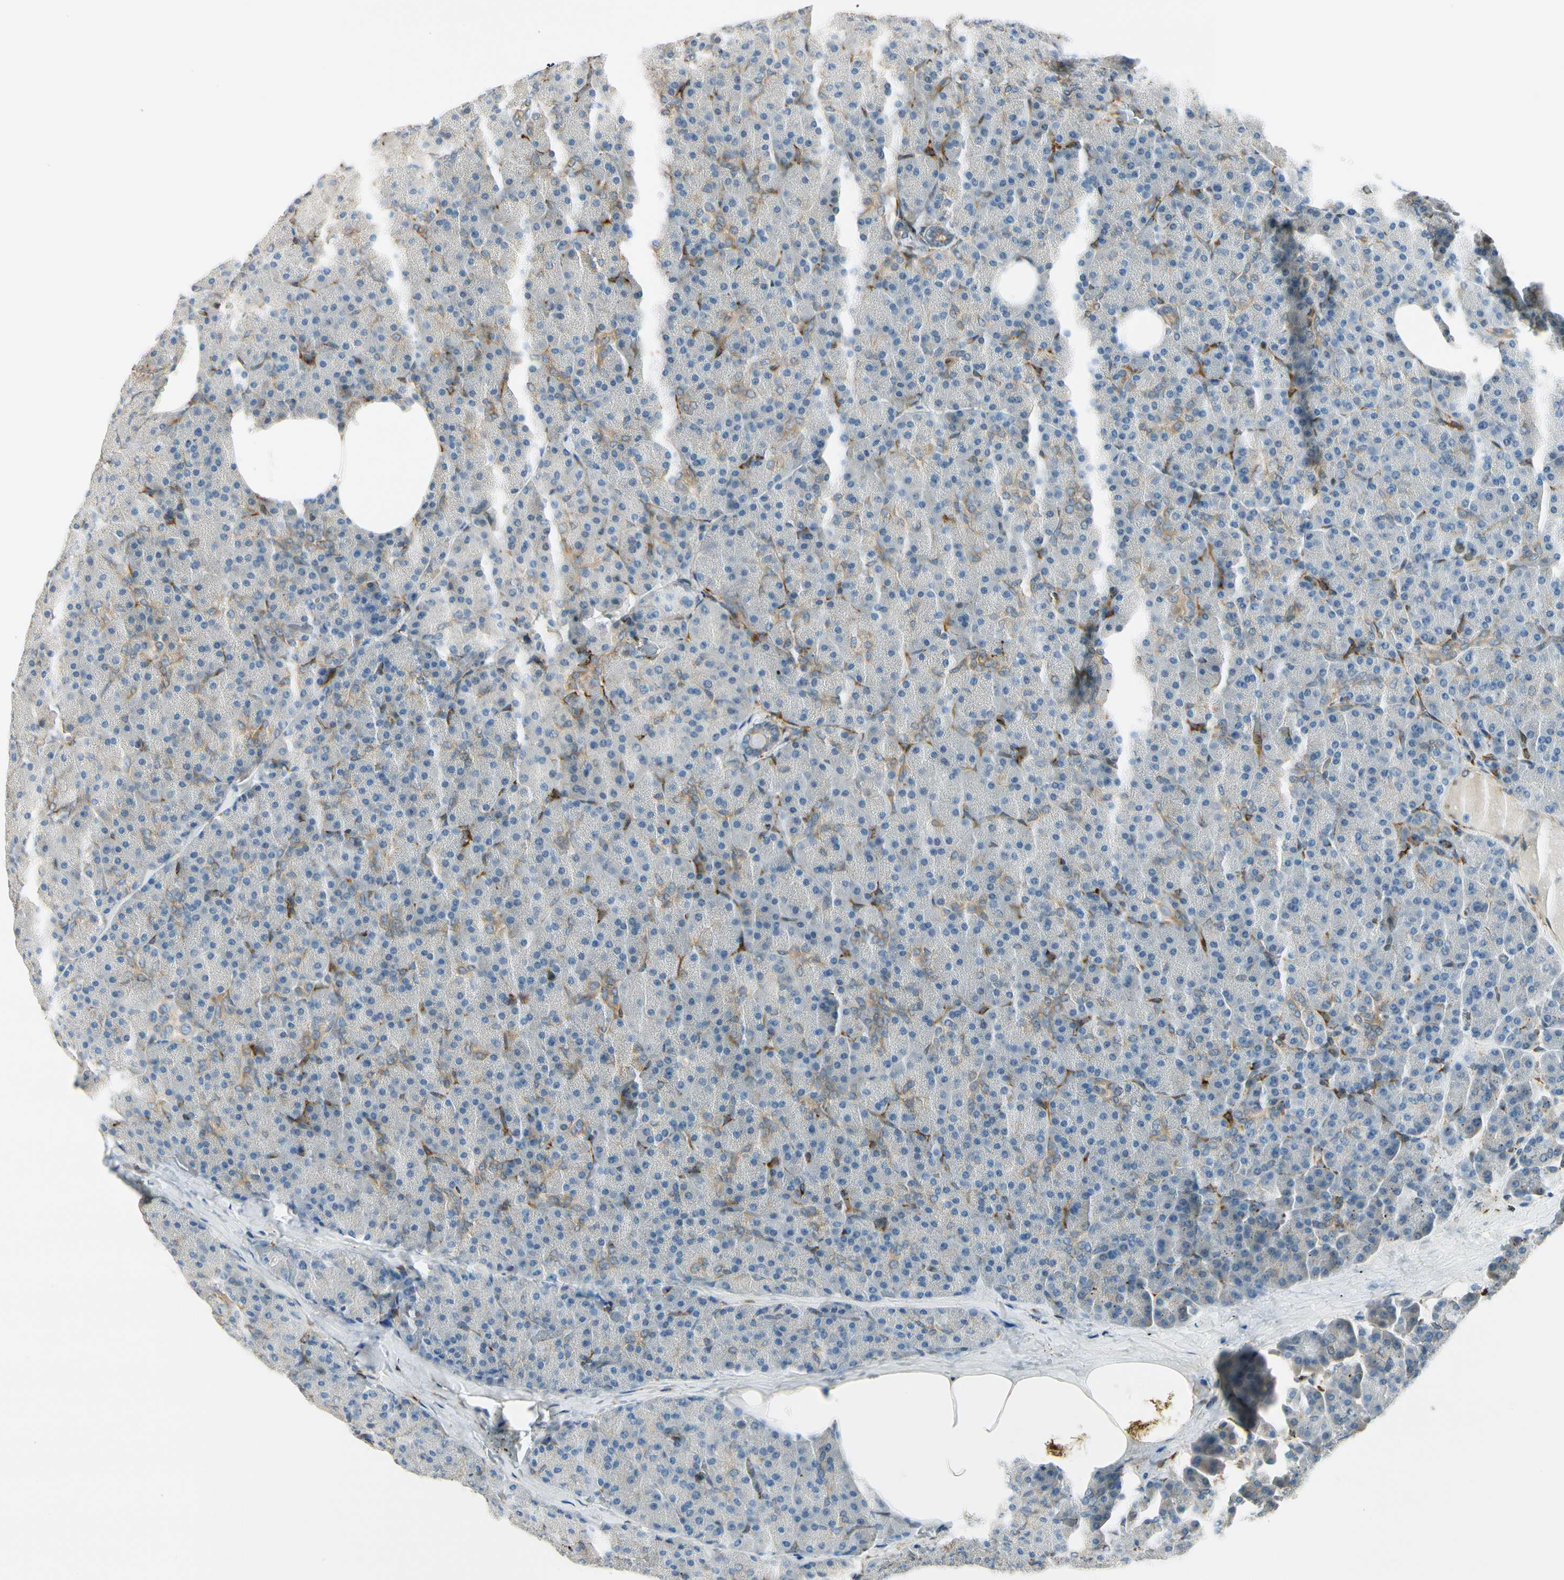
{"staining": {"intensity": "weak", "quantity": "<25%", "location": "cytoplasmic/membranous"}, "tissue": "pancreas", "cell_type": "Exocrine glandular cells", "image_type": "normal", "snomed": [{"axis": "morphology", "description": "Normal tissue, NOS"}, {"axis": "topography", "description": "Pancreas"}], "caption": "The IHC image has no significant staining in exocrine glandular cells of pancreas.", "gene": "FKBP7", "patient": {"sex": "female", "age": 35}}